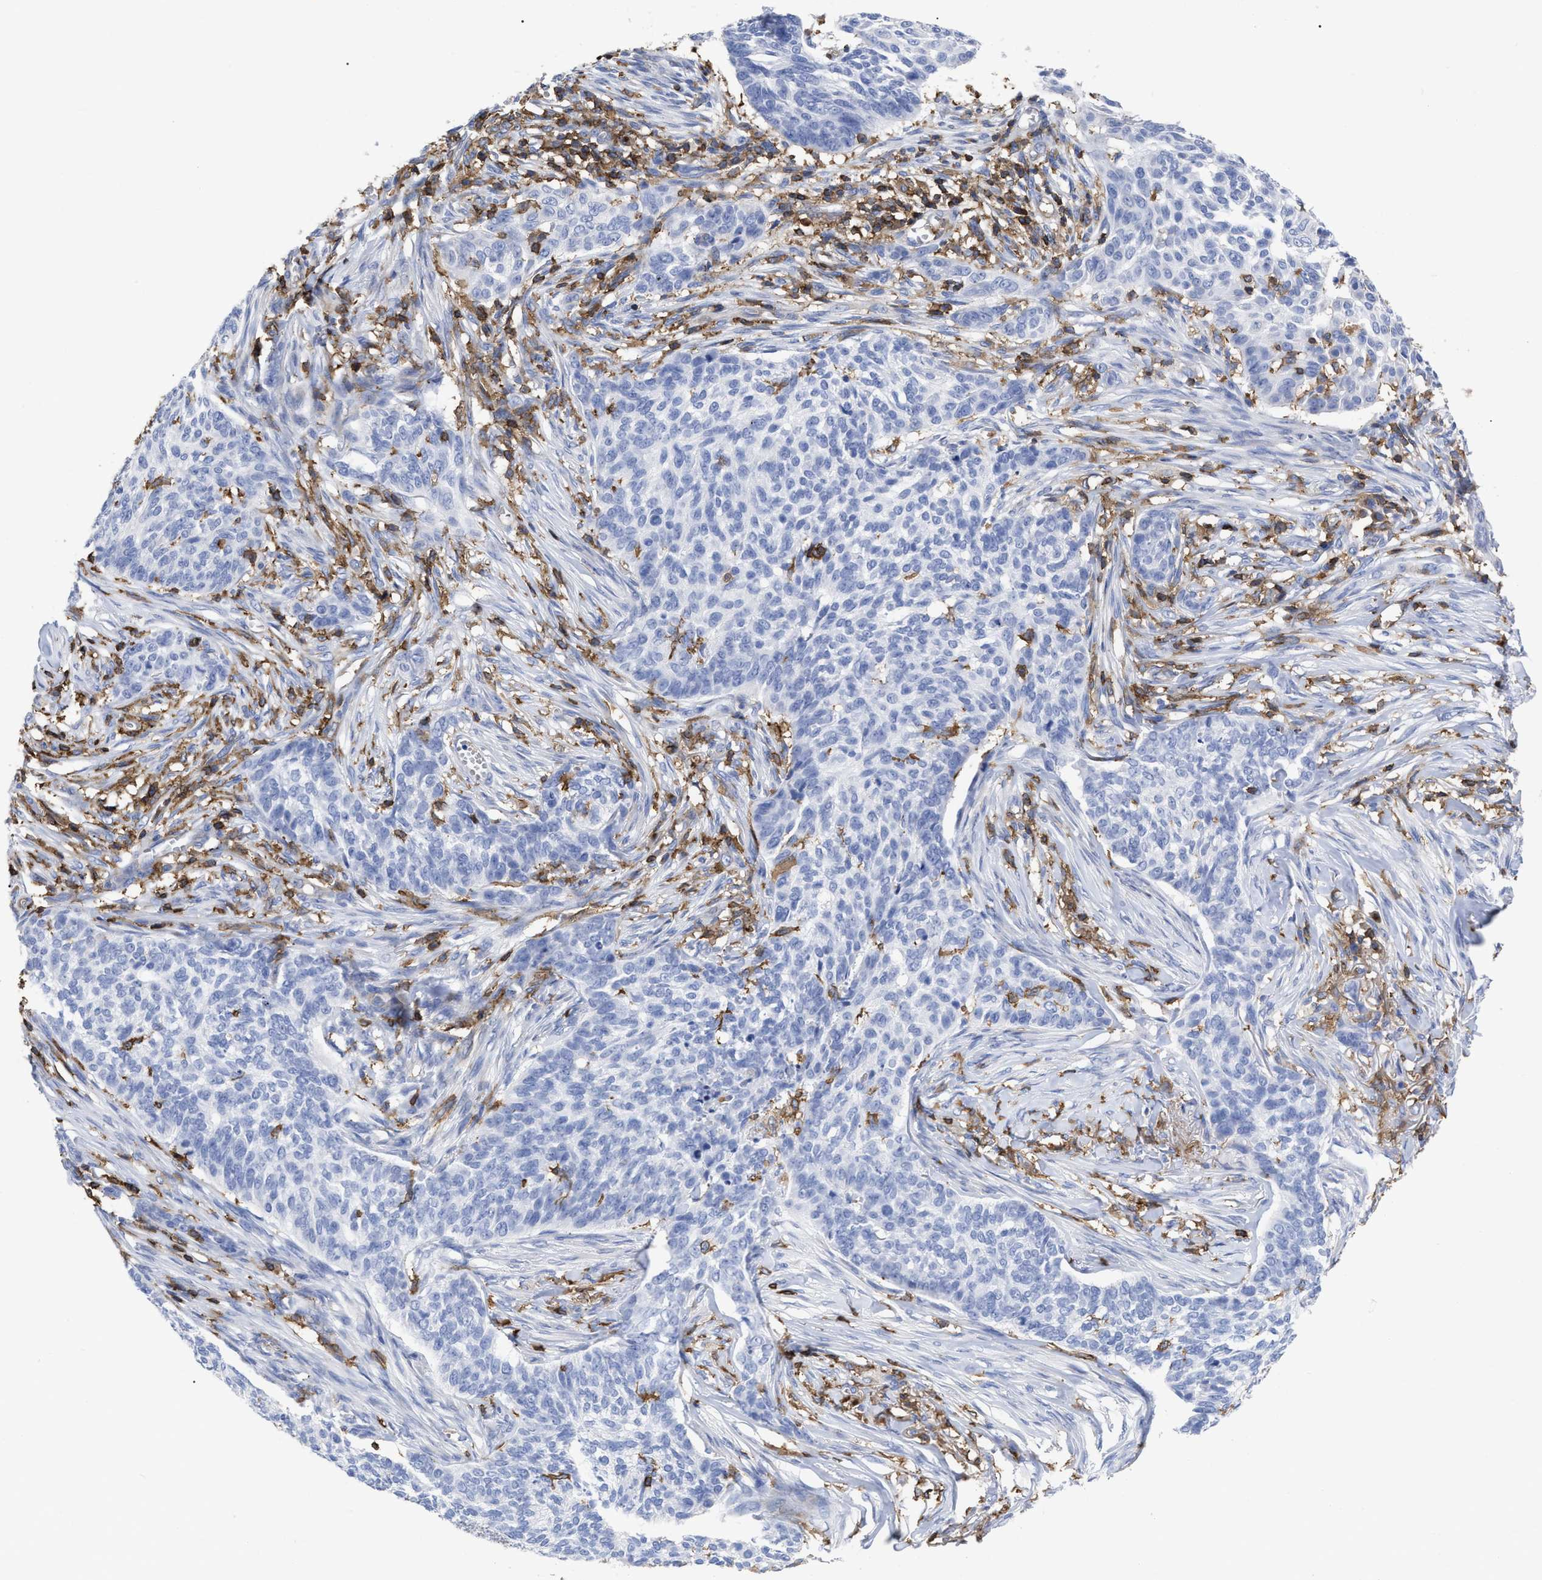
{"staining": {"intensity": "negative", "quantity": "none", "location": "none"}, "tissue": "skin cancer", "cell_type": "Tumor cells", "image_type": "cancer", "snomed": [{"axis": "morphology", "description": "Basal cell carcinoma"}, {"axis": "topography", "description": "Skin"}], "caption": "Tumor cells are negative for protein expression in human basal cell carcinoma (skin).", "gene": "HCLS1", "patient": {"sex": "male", "age": 85}}